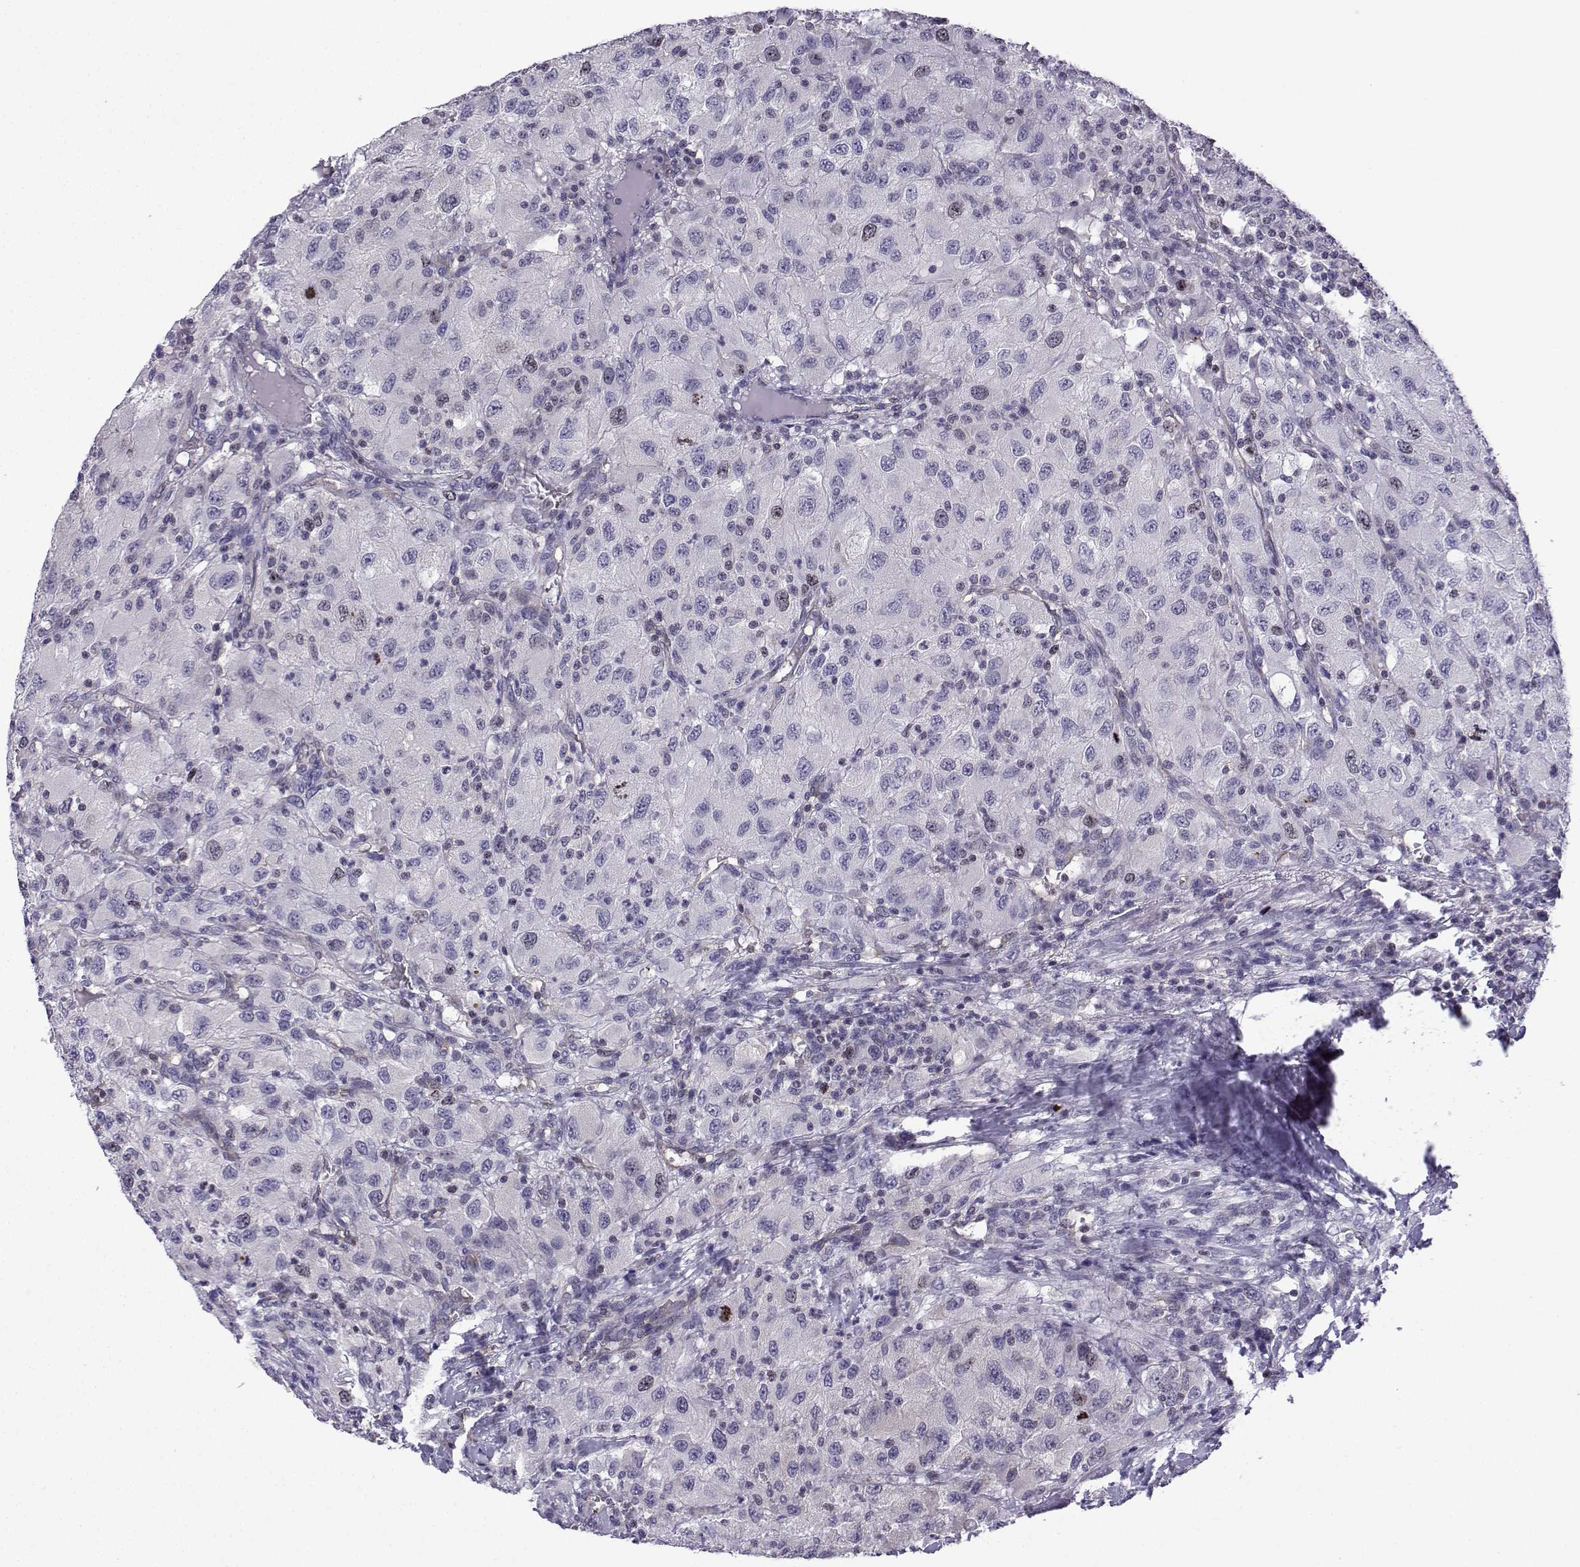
{"staining": {"intensity": "moderate", "quantity": "<25%", "location": "nuclear"}, "tissue": "renal cancer", "cell_type": "Tumor cells", "image_type": "cancer", "snomed": [{"axis": "morphology", "description": "Adenocarcinoma, NOS"}, {"axis": "topography", "description": "Kidney"}], "caption": "Renal cancer (adenocarcinoma) was stained to show a protein in brown. There is low levels of moderate nuclear expression in about <25% of tumor cells. The staining was performed using DAB (3,3'-diaminobenzidine), with brown indicating positive protein expression. Nuclei are stained blue with hematoxylin.", "gene": "INCENP", "patient": {"sex": "female", "age": 67}}